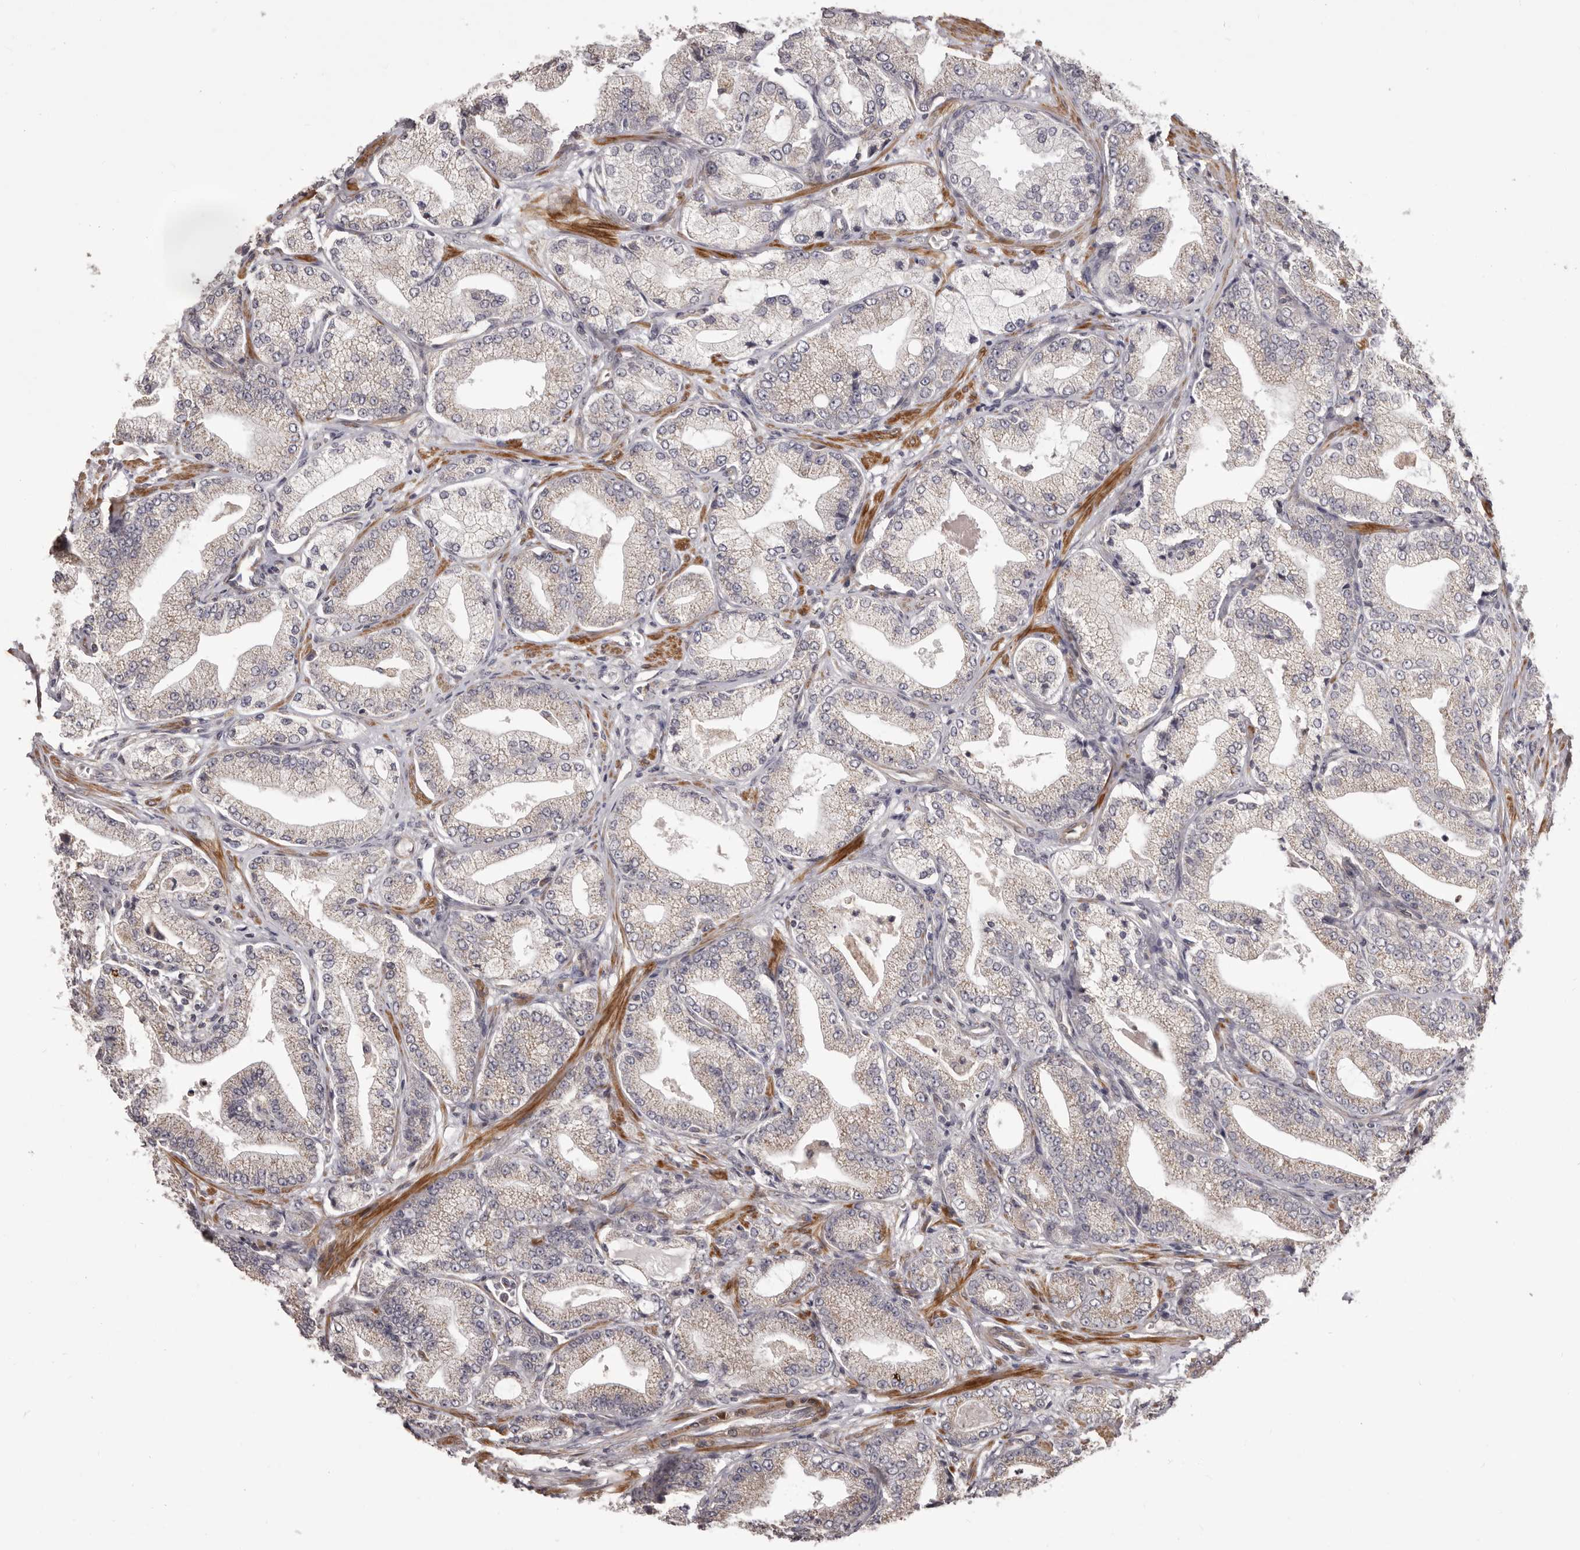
{"staining": {"intensity": "negative", "quantity": "none", "location": "none"}, "tissue": "prostate cancer", "cell_type": "Tumor cells", "image_type": "cancer", "snomed": [{"axis": "morphology", "description": "Adenocarcinoma, Low grade"}, {"axis": "topography", "description": "Prostate"}], "caption": "Prostate cancer (low-grade adenocarcinoma) was stained to show a protein in brown. There is no significant expression in tumor cells.", "gene": "HRH1", "patient": {"sex": "male", "age": 63}}